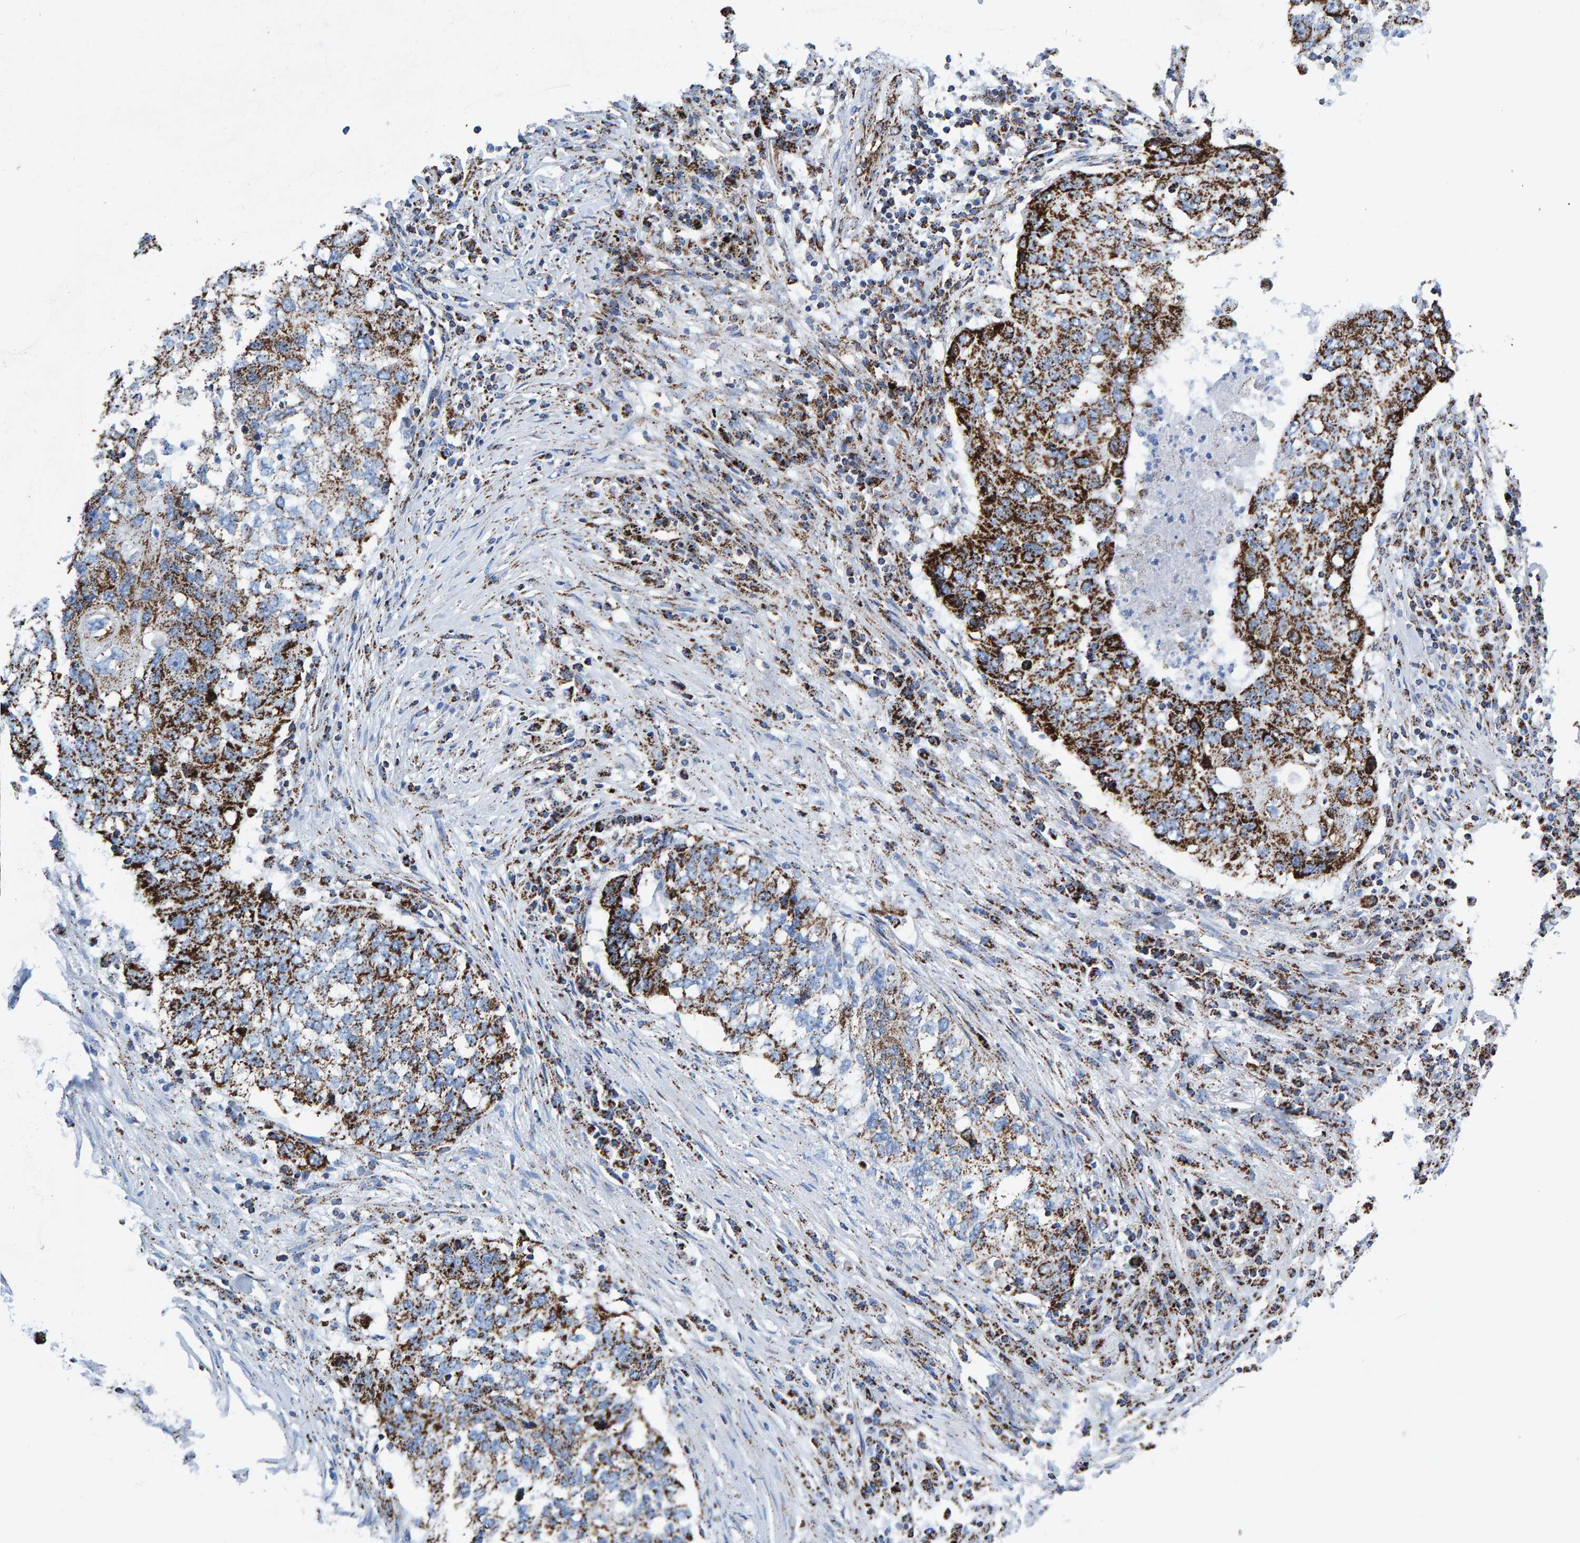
{"staining": {"intensity": "strong", "quantity": ">75%", "location": "cytoplasmic/membranous"}, "tissue": "lung cancer", "cell_type": "Tumor cells", "image_type": "cancer", "snomed": [{"axis": "morphology", "description": "Squamous cell carcinoma, NOS"}, {"axis": "topography", "description": "Lung"}], "caption": "A high amount of strong cytoplasmic/membranous staining is identified in about >75% of tumor cells in lung cancer (squamous cell carcinoma) tissue. The protein of interest is shown in brown color, while the nuclei are stained blue.", "gene": "ENSG00000262660", "patient": {"sex": "female", "age": 63}}